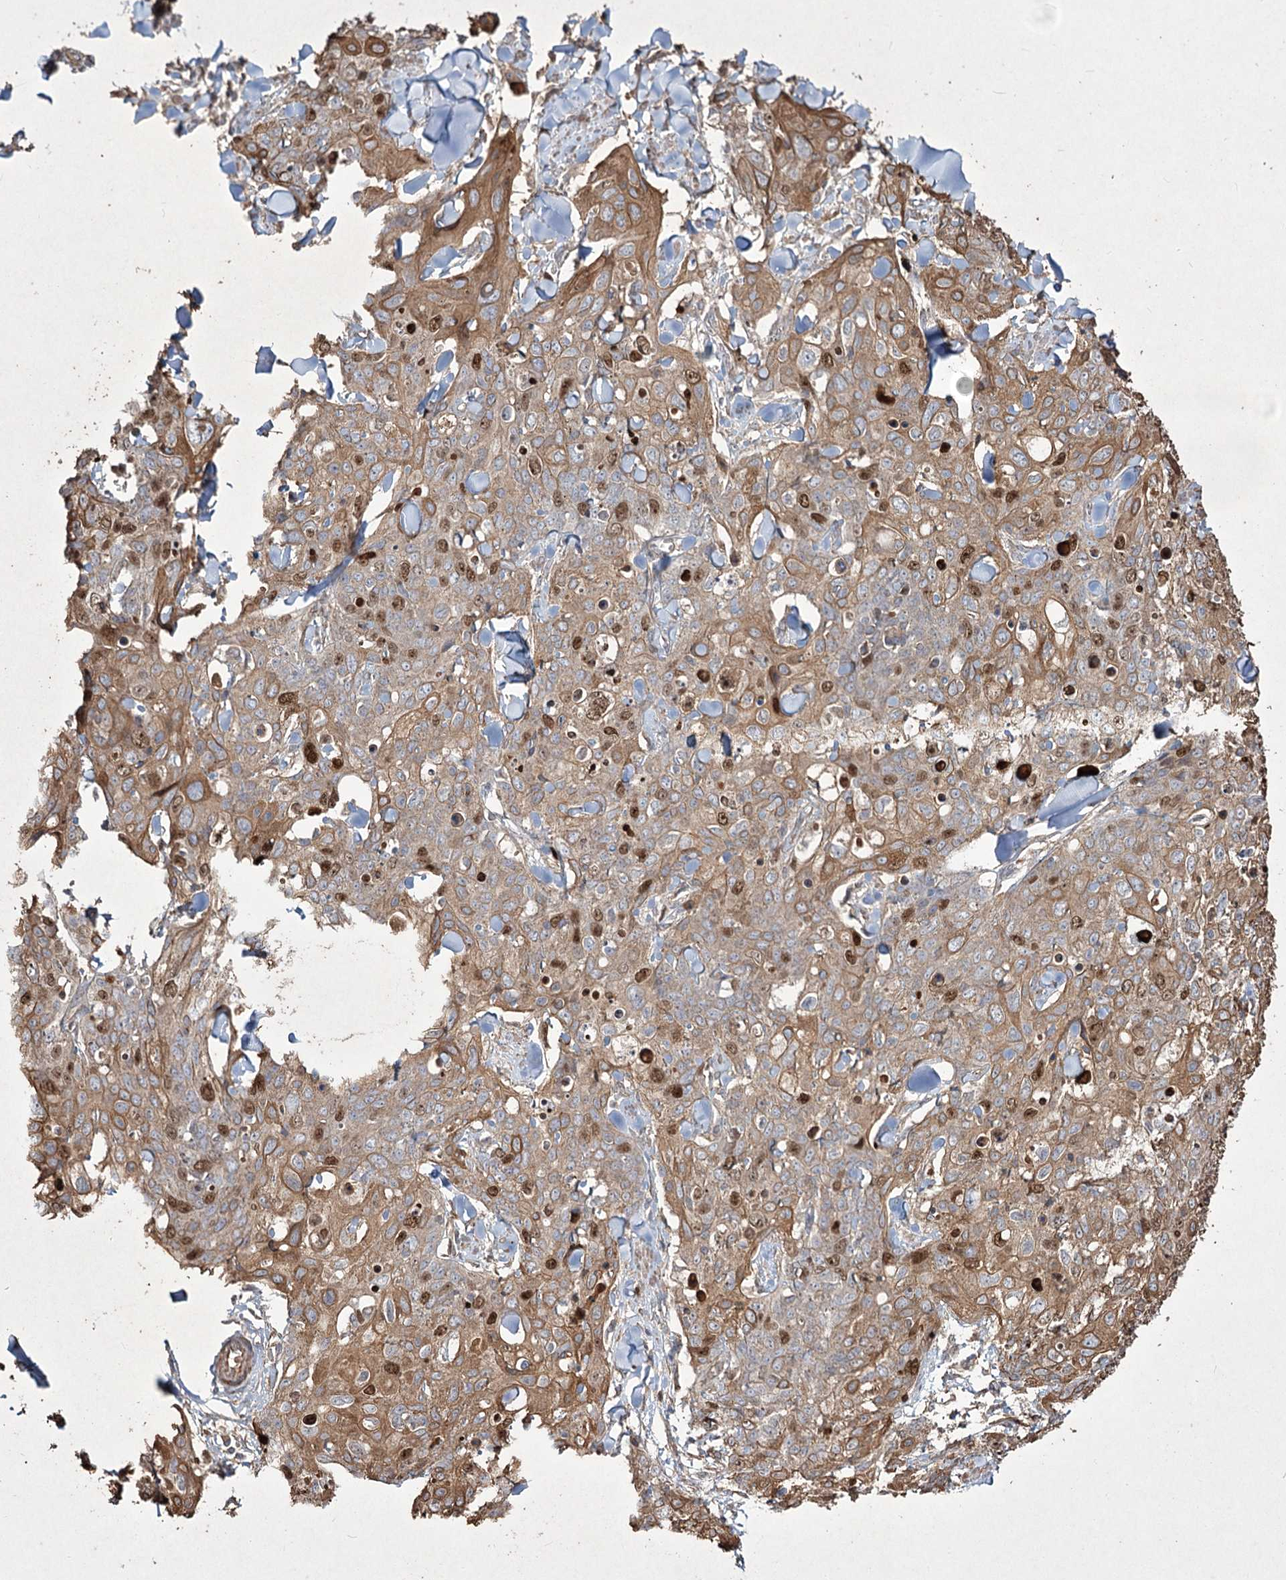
{"staining": {"intensity": "moderate", "quantity": ">75%", "location": "cytoplasmic/membranous,nuclear"}, "tissue": "skin cancer", "cell_type": "Tumor cells", "image_type": "cancer", "snomed": [{"axis": "morphology", "description": "Squamous cell carcinoma, NOS"}, {"axis": "topography", "description": "Skin"}, {"axis": "topography", "description": "Vulva"}], "caption": "Skin squamous cell carcinoma stained for a protein displays moderate cytoplasmic/membranous and nuclear positivity in tumor cells.", "gene": "PRC1", "patient": {"sex": "female", "age": 85}}